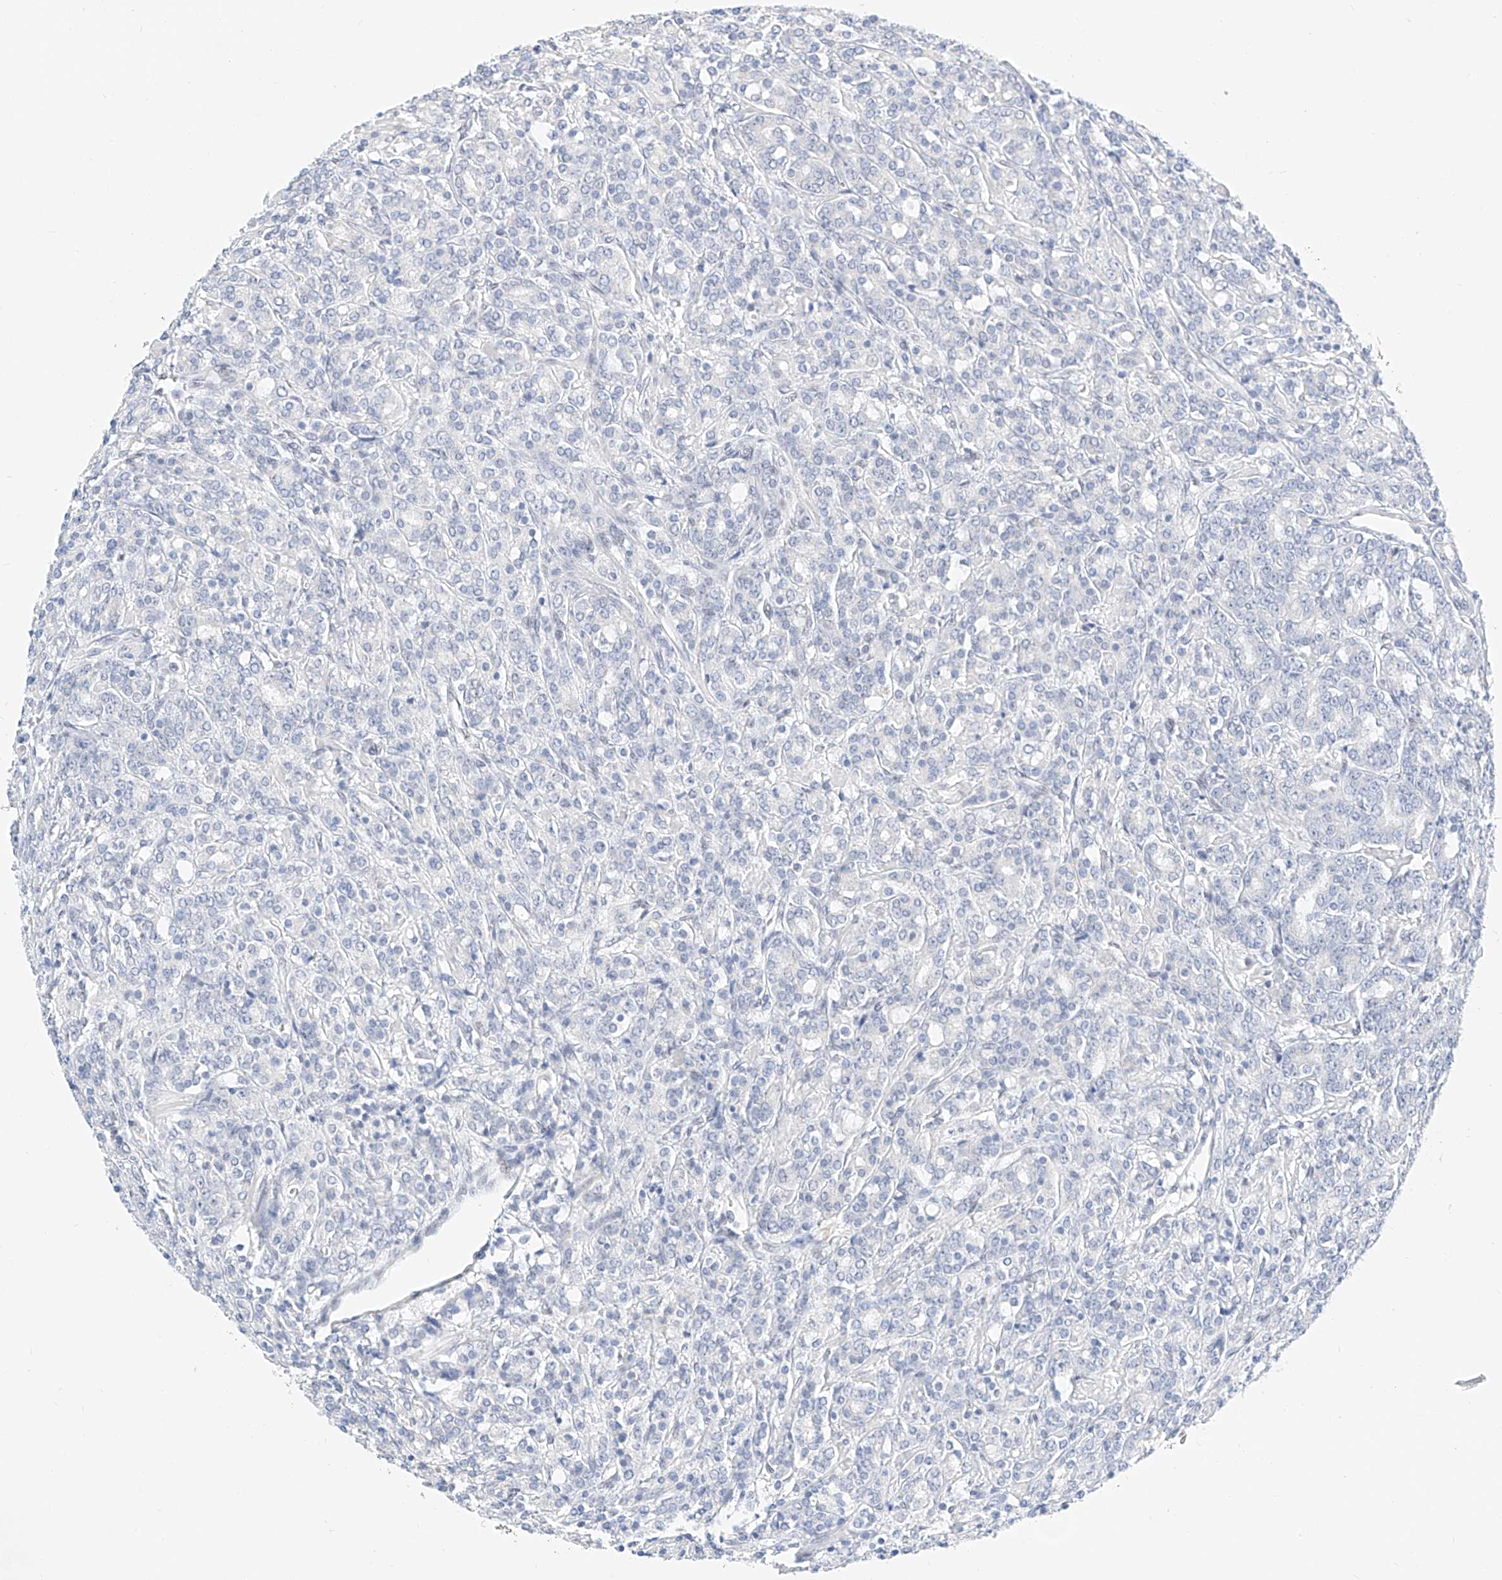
{"staining": {"intensity": "negative", "quantity": "none", "location": "none"}, "tissue": "prostate cancer", "cell_type": "Tumor cells", "image_type": "cancer", "snomed": [{"axis": "morphology", "description": "Adenocarcinoma, High grade"}, {"axis": "topography", "description": "Prostate"}], "caption": "Protein analysis of high-grade adenocarcinoma (prostate) displays no significant staining in tumor cells.", "gene": "KCNJ1", "patient": {"sex": "male", "age": 62}}